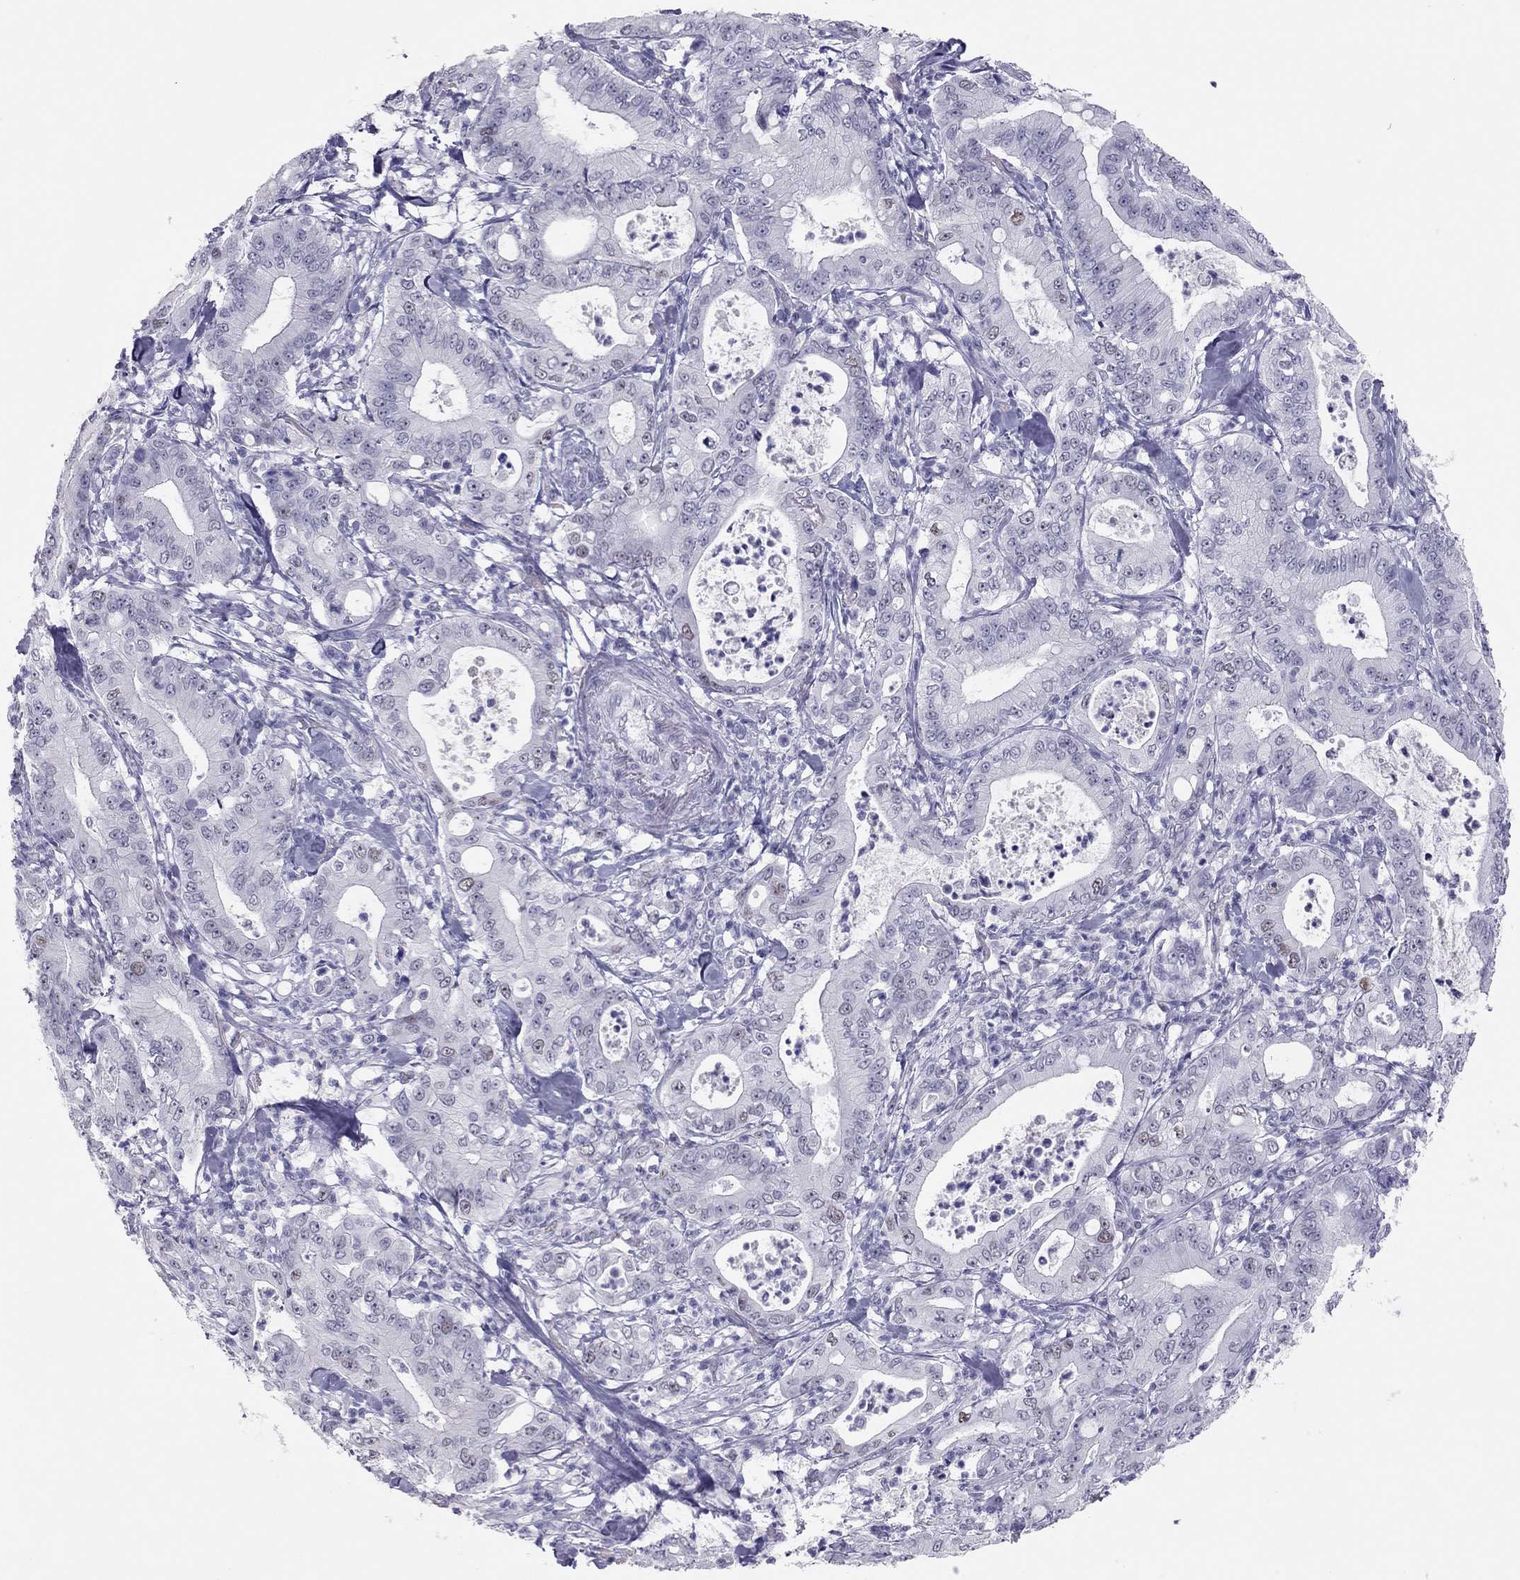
{"staining": {"intensity": "negative", "quantity": "none", "location": "none"}, "tissue": "pancreatic cancer", "cell_type": "Tumor cells", "image_type": "cancer", "snomed": [{"axis": "morphology", "description": "Adenocarcinoma, NOS"}, {"axis": "topography", "description": "Pancreas"}], "caption": "This is a image of IHC staining of adenocarcinoma (pancreatic), which shows no expression in tumor cells.", "gene": "PHOX2A", "patient": {"sex": "male", "age": 71}}